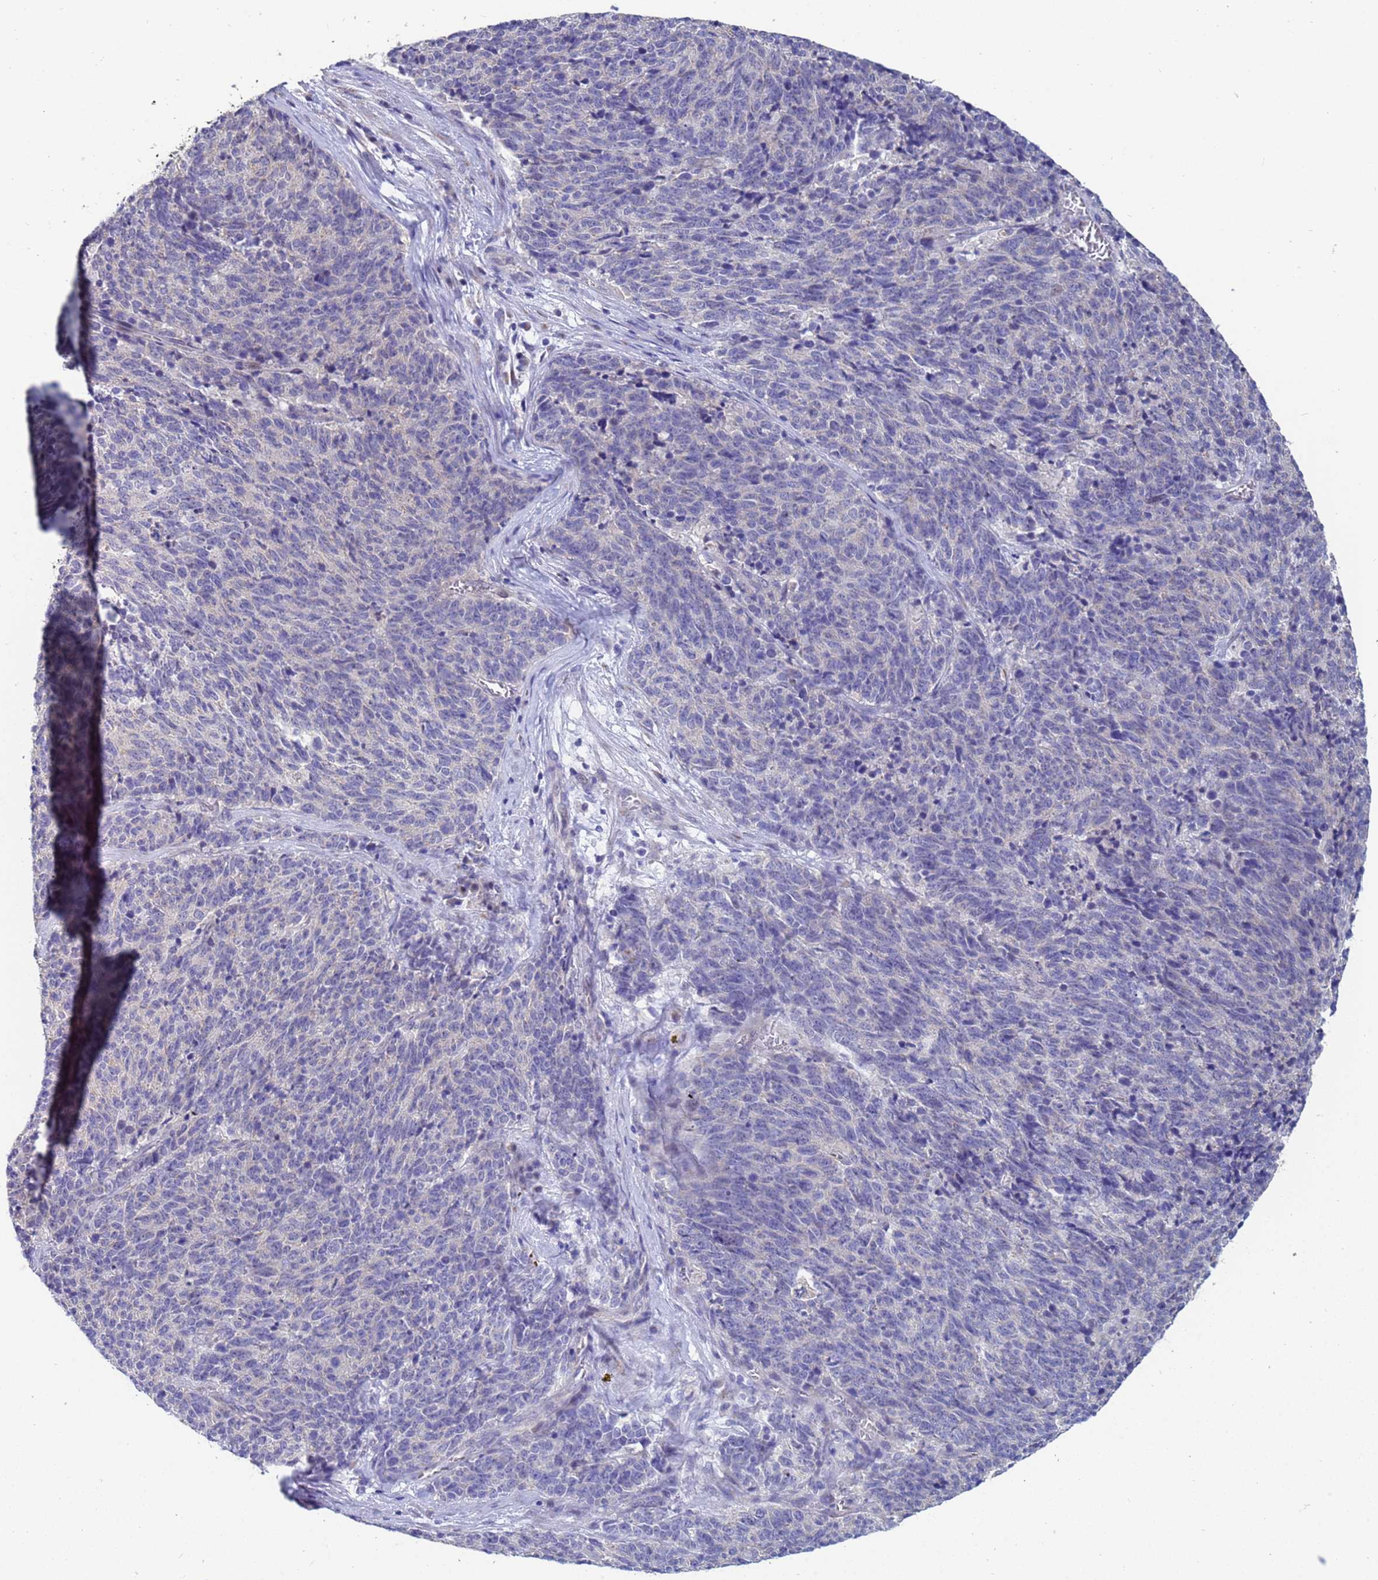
{"staining": {"intensity": "negative", "quantity": "none", "location": "none"}, "tissue": "cervical cancer", "cell_type": "Tumor cells", "image_type": "cancer", "snomed": [{"axis": "morphology", "description": "Squamous cell carcinoma, NOS"}, {"axis": "topography", "description": "Cervix"}], "caption": "IHC image of human cervical cancer (squamous cell carcinoma) stained for a protein (brown), which demonstrates no expression in tumor cells. The staining is performed using DAB (3,3'-diaminobenzidine) brown chromogen with nuclei counter-stained in using hematoxylin.", "gene": "IHO1", "patient": {"sex": "female", "age": 29}}